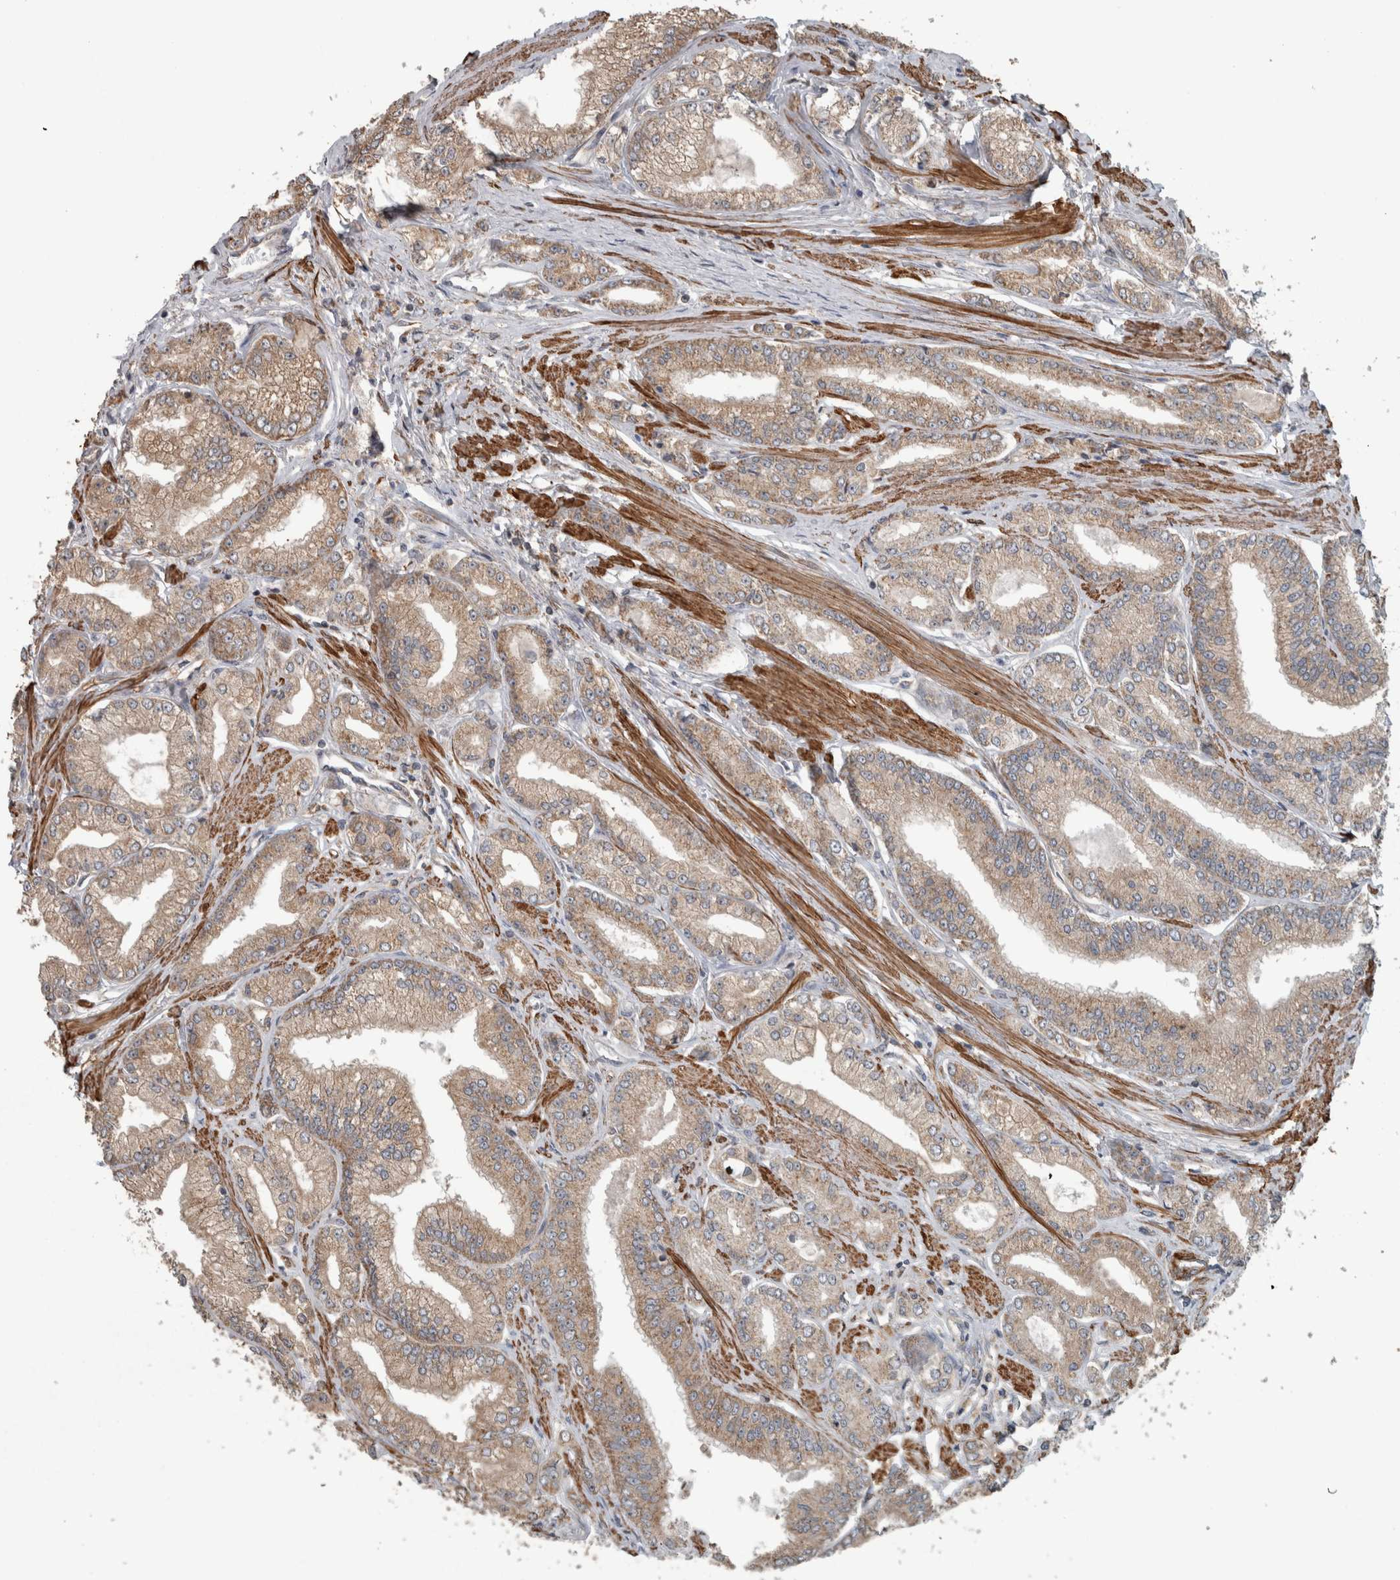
{"staining": {"intensity": "moderate", "quantity": ">75%", "location": "cytoplasmic/membranous"}, "tissue": "prostate cancer", "cell_type": "Tumor cells", "image_type": "cancer", "snomed": [{"axis": "morphology", "description": "Adenocarcinoma, Low grade"}, {"axis": "topography", "description": "Prostate"}], "caption": "IHC image of neoplastic tissue: human prostate adenocarcinoma (low-grade) stained using immunohistochemistry shows medium levels of moderate protein expression localized specifically in the cytoplasmic/membranous of tumor cells, appearing as a cytoplasmic/membranous brown color.", "gene": "ARMC1", "patient": {"sex": "male", "age": 52}}